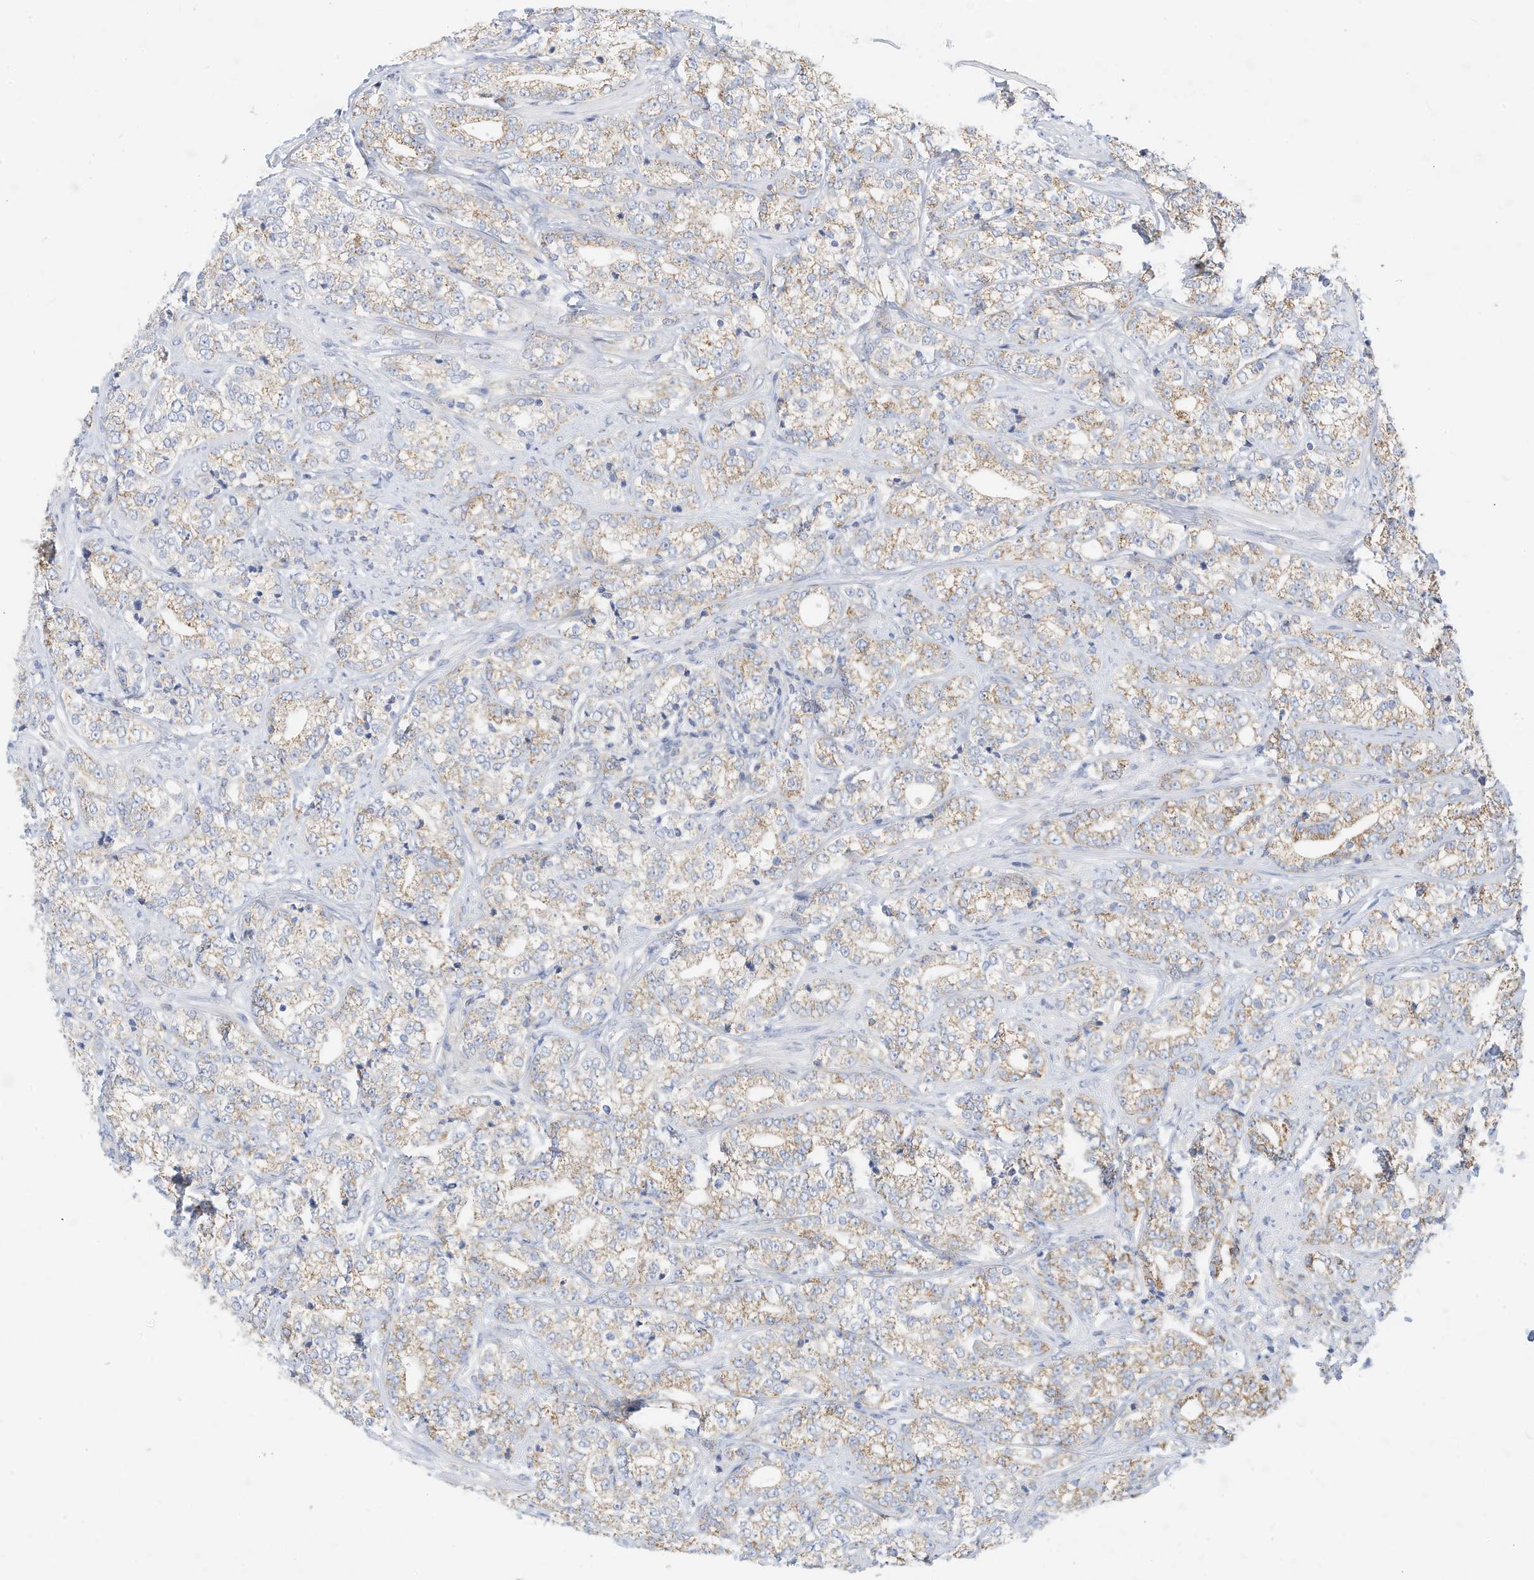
{"staining": {"intensity": "weak", "quantity": "25%-75%", "location": "cytoplasmic/membranous"}, "tissue": "prostate cancer", "cell_type": "Tumor cells", "image_type": "cancer", "snomed": [{"axis": "morphology", "description": "Adenocarcinoma, High grade"}, {"axis": "topography", "description": "Prostate"}], "caption": "Immunohistochemical staining of human prostate adenocarcinoma (high-grade) reveals low levels of weak cytoplasmic/membranous positivity in about 25%-75% of tumor cells. The staining was performed using DAB (3,3'-diaminobenzidine) to visualize the protein expression in brown, while the nuclei were stained in blue with hematoxylin (Magnification: 20x).", "gene": "RHOH", "patient": {"sex": "male", "age": 69}}